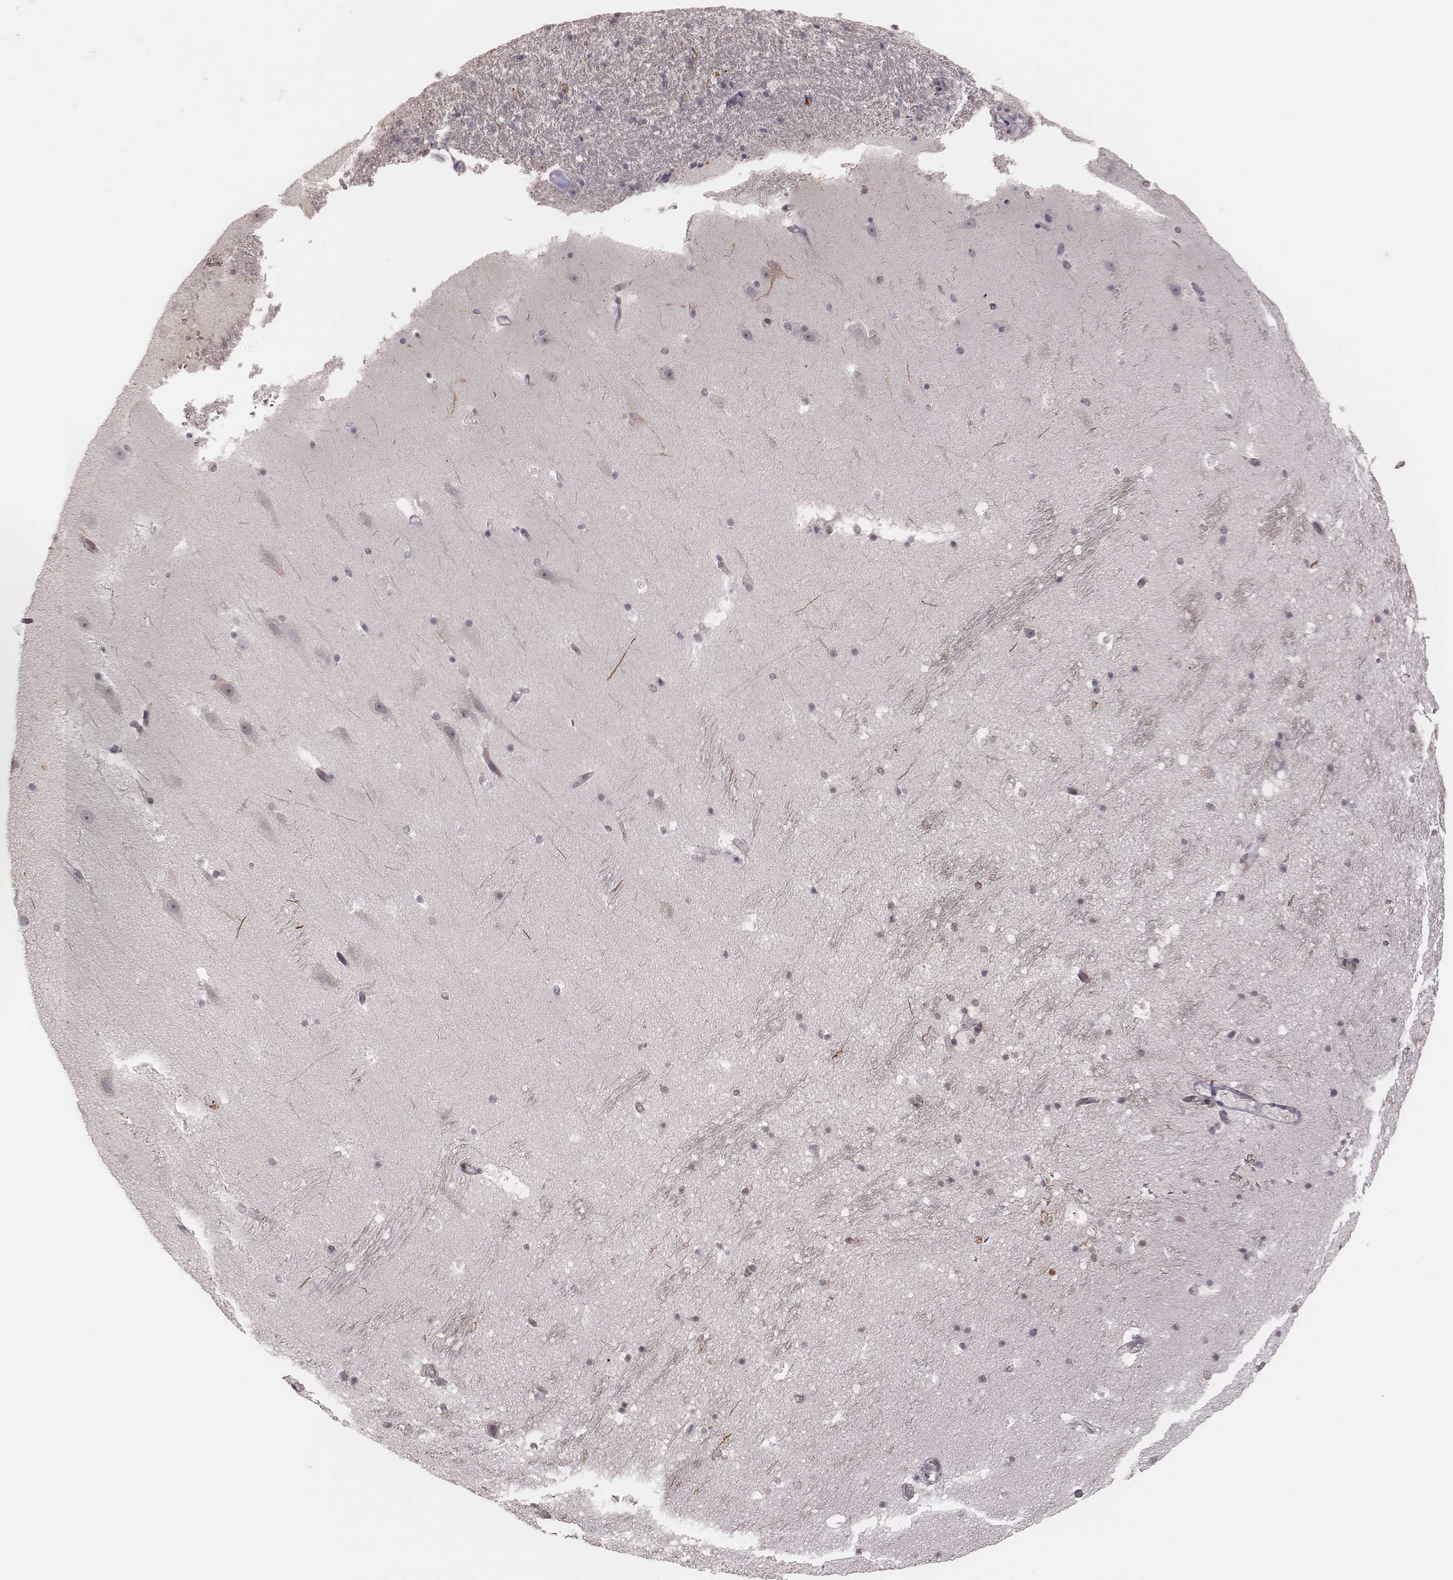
{"staining": {"intensity": "strong", "quantity": "25%-75%", "location": "cytoplasmic/membranous"}, "tissue": "hippocampus", "cell_type": "Glial cells", "image_type": "normal", "snomed": [{"axis": "morphology", "description": "Normal tissue, NOS"}, {"axis": "topography", "description": "Hippocampus"}], "caption": "Protein analysis of benign hippocampus demonstrates strong cytoplasmic/membranous positivity in approximately 25%-75% of glial cells.", "gene": "MSX1", "patient": {"sex": "male", "age": 26}}